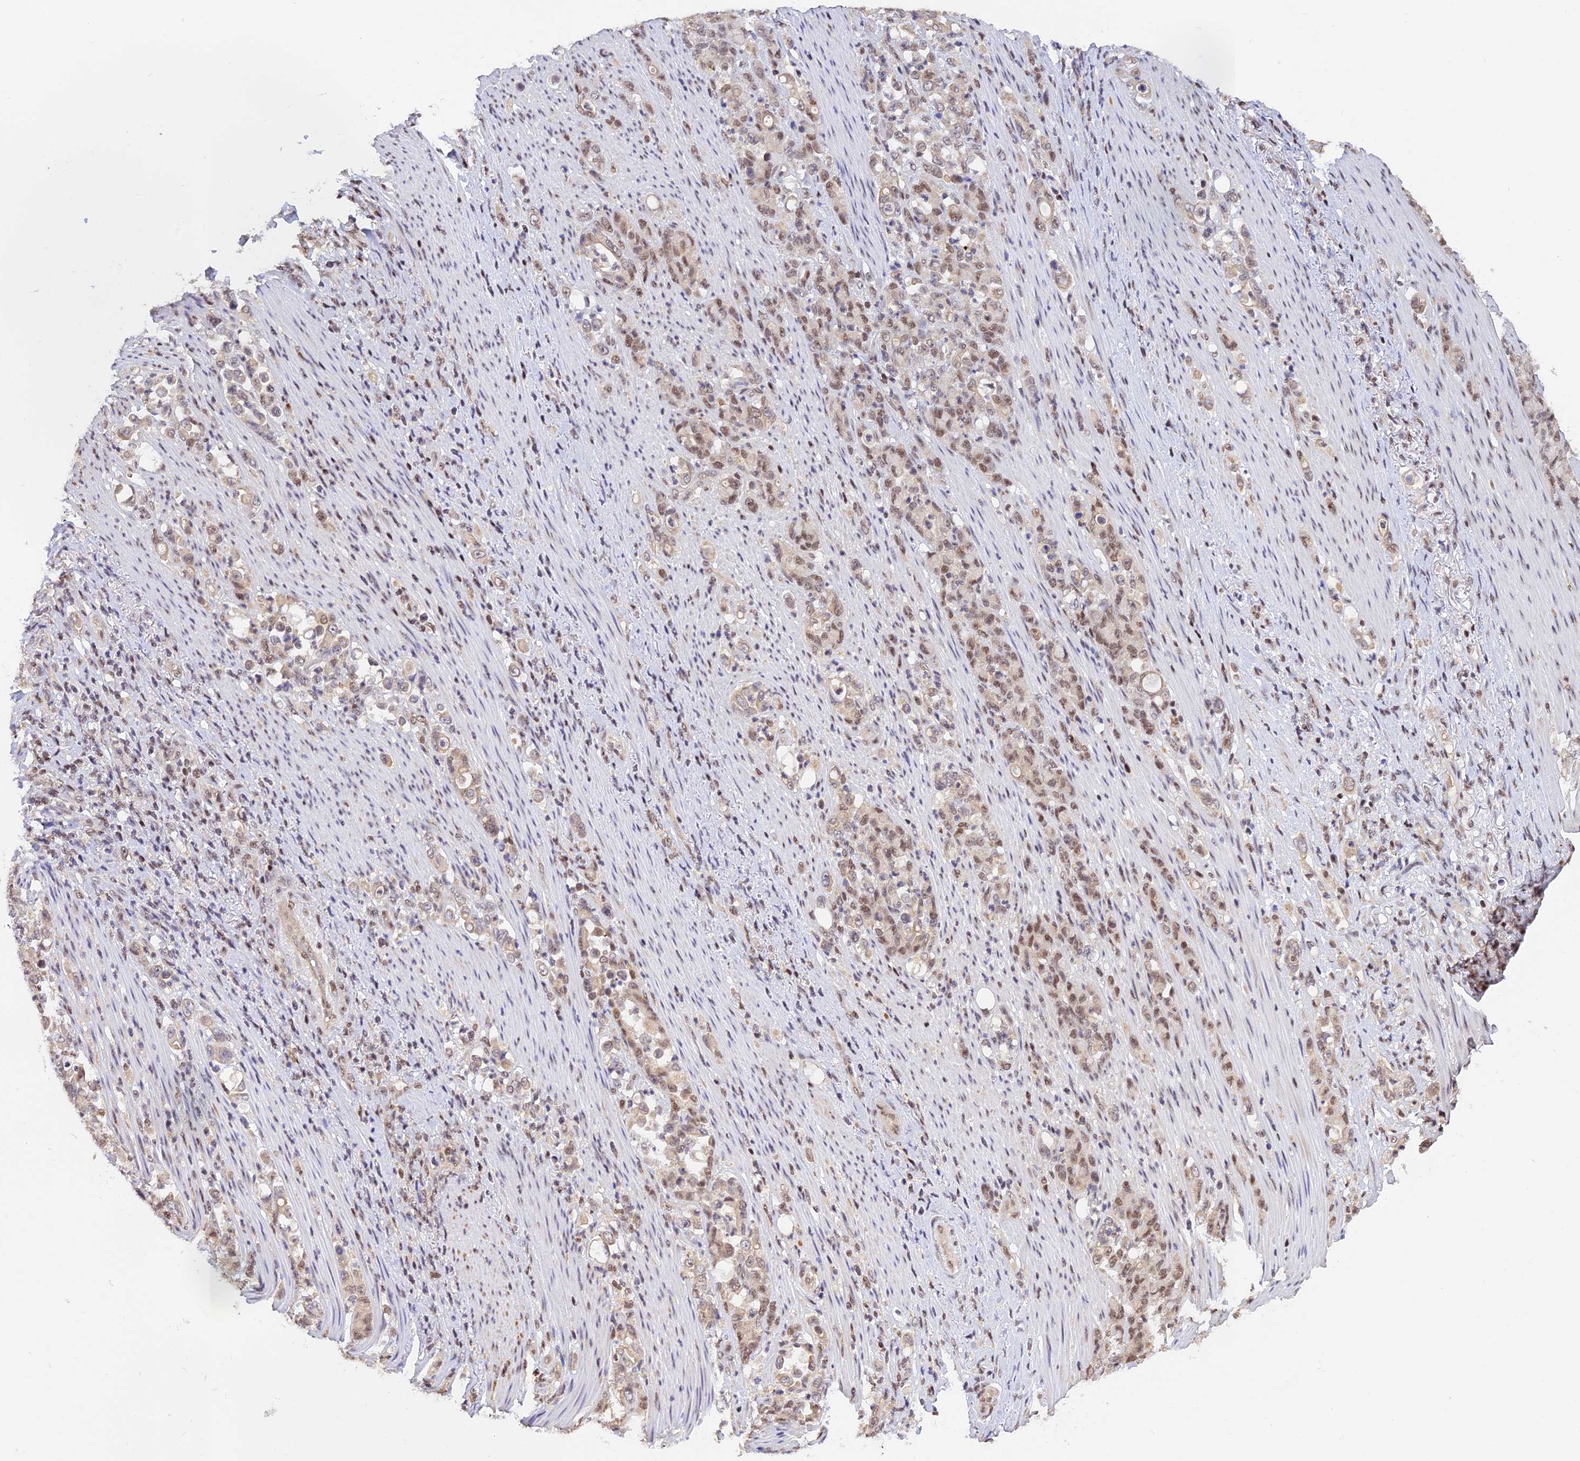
{"staining": {"intensity": "moderate", "quantity": ">75%", "location": "nuclear"}, "tissue": "stomach cancer", "cell_type": "Tumor cells", "image_type": "cancer", "snomed": [{"axis": "morphology", "description": "Normal tissue, NOS"}, {"axis": "morphology", "description": "Adenocarcinoma, NOS"}, {"axis": "topography", "description": "Stomach"}], "caption": "Human adenocarcinoma (stomach) stained with a brown dye exhibits moderate nuclear positive staining in about >75% of tumor cells.", "gene": "THAP11", "patient": {"sex": "female", "age": 79}}